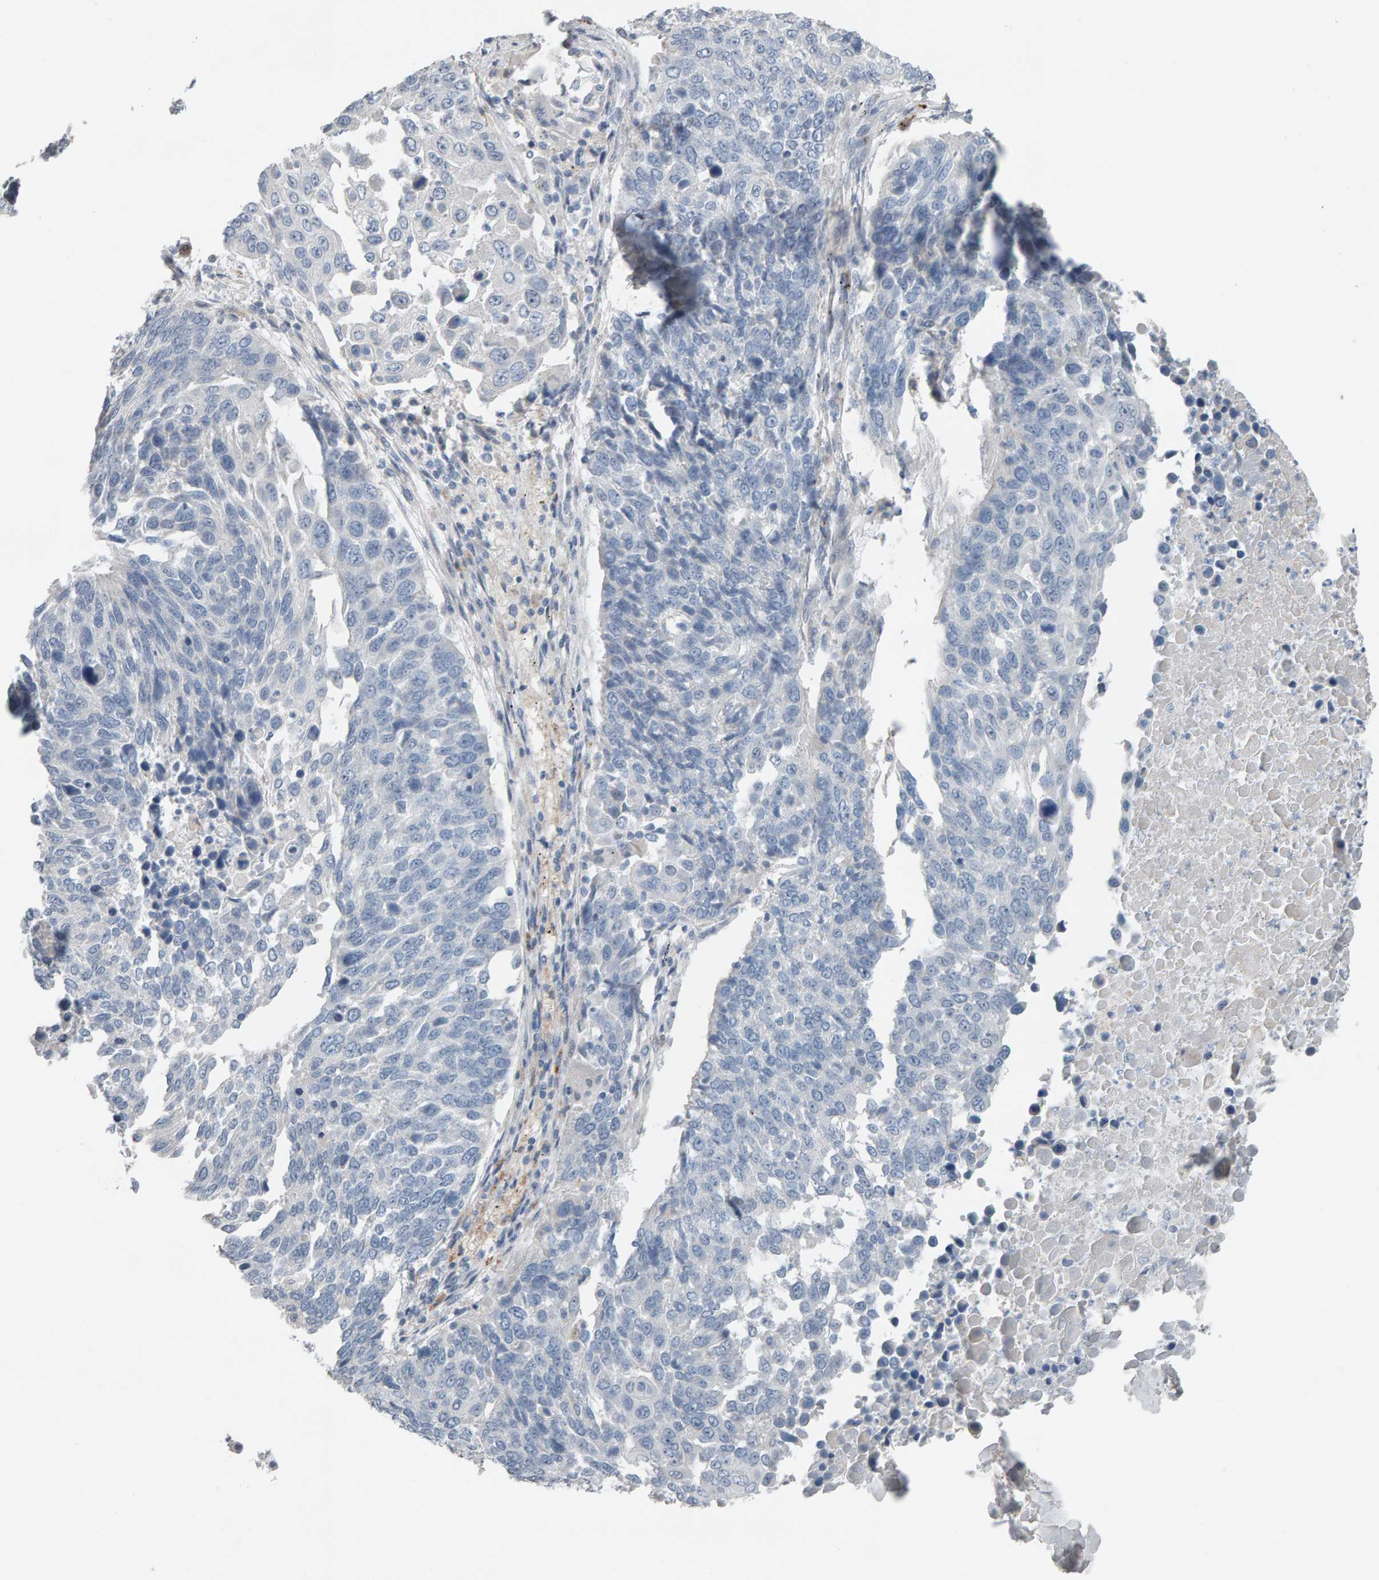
{"staining": {"intensity": "negative", "quantity": "none", "location": "none"}, "tissue": "lung cancer", "cell_type": "Tumor cells", "image_type": "cancer", "snomed": [{"axis": "morphology", "description": "Squamous cell carcinoma, NOS"}, {"axis": "topography", "description": "Lung"}], "caption": "Lung squamous cell carcinoma was stained to show a protein in brown. There is no significant staining in tumor cells.", "gene": "IPPK", "patient": {"sex": "male", "age": 66}}